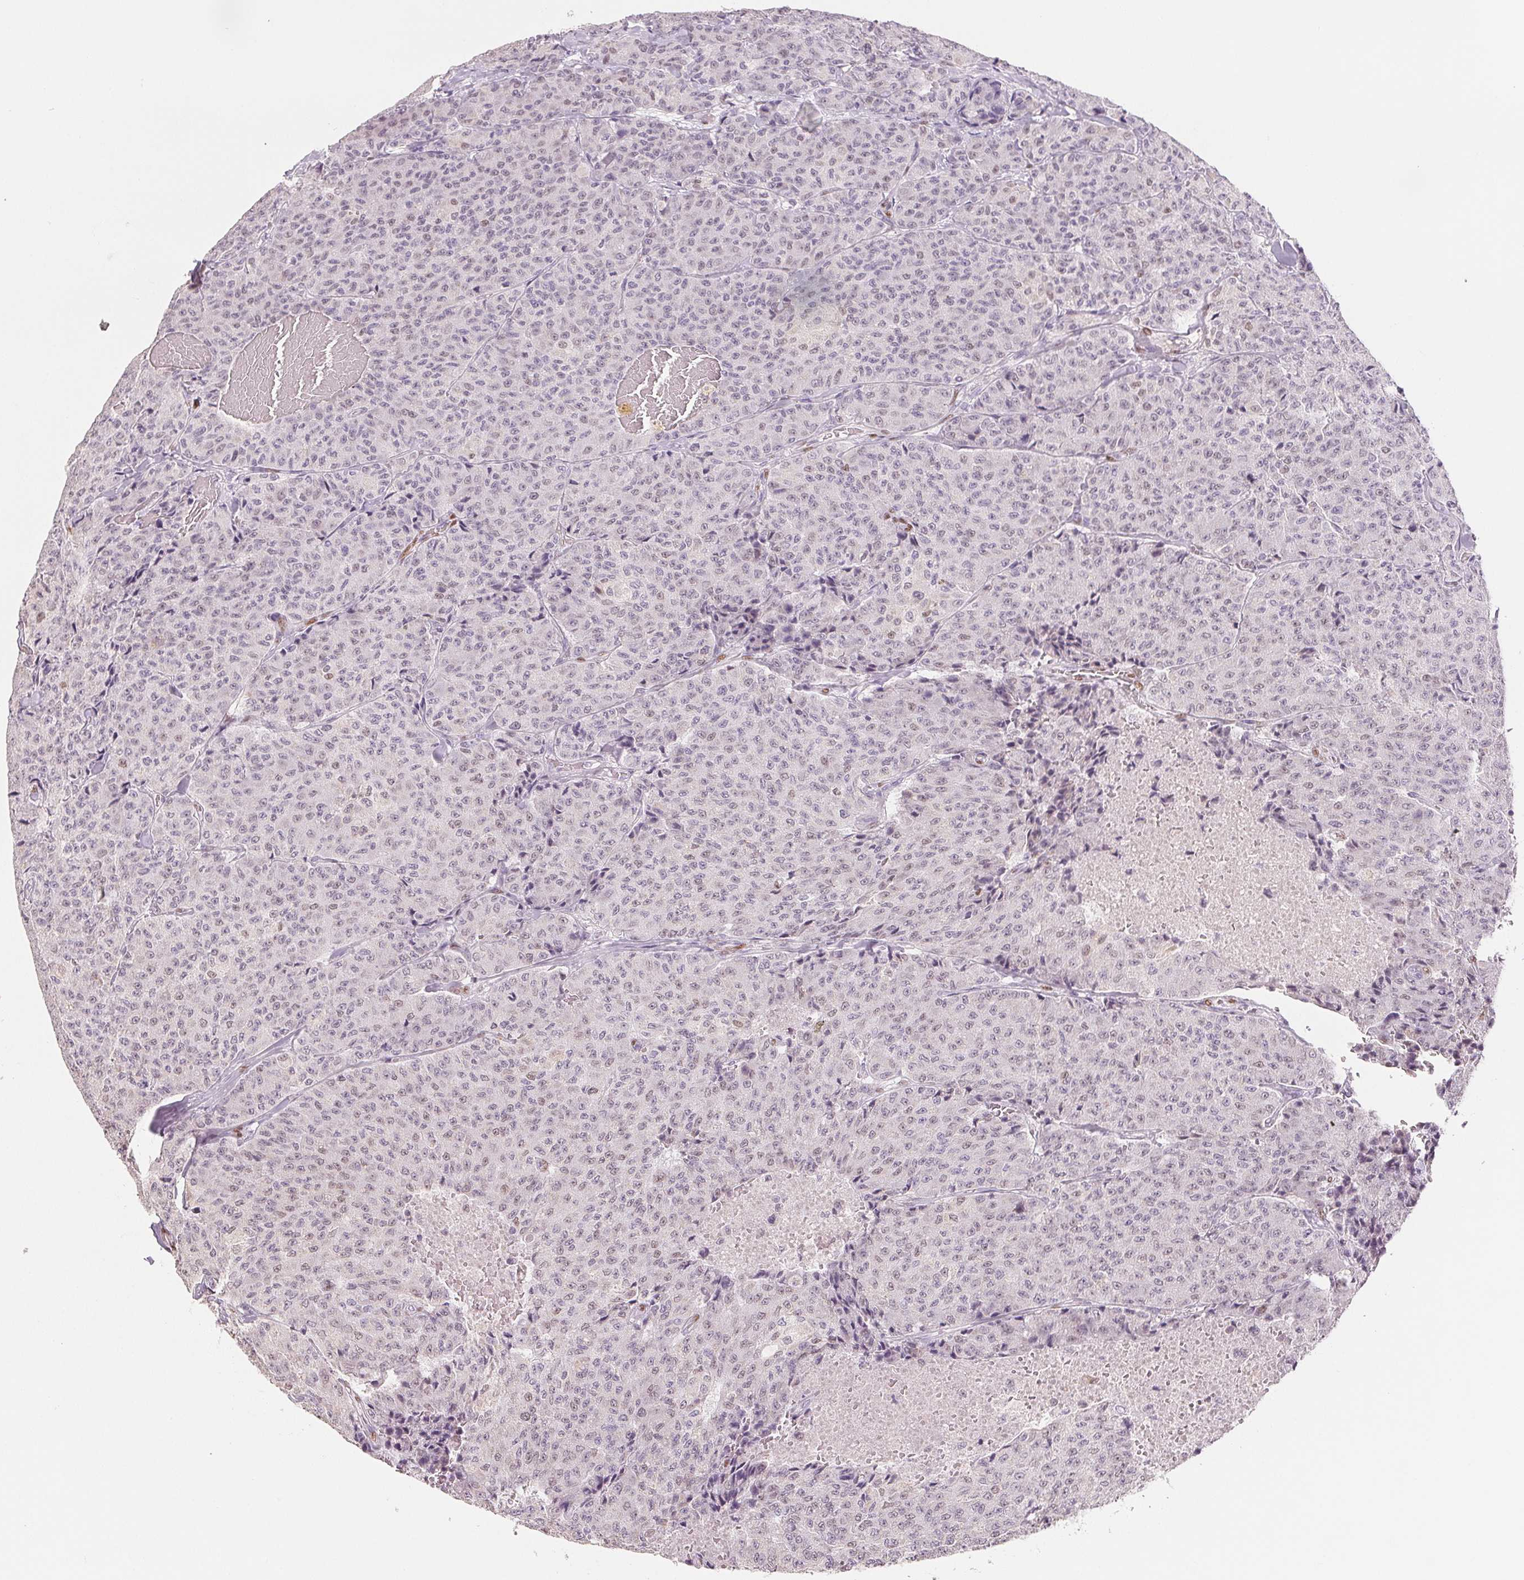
{"staining": {"intensity": "weak", "quantity": "25%-75%", "location": "nuclear"}, "tissue": "carcinoid", "cell_type": "Tumor cells", "image_type": "cancer", "snomed": [{"axis": "morphology", "description": "Carcinoid, malignant, NOS"}, {"axis": "topography", "description": "Lung"}], "caption": "High-power microscopy captured an immunohistochemistry (IHC) micrograph of malignant carcinoid, revealing weak nuclear expression in about 25%-75% of tumor cells. The protein of interest is stained brown, and the nuclei are stained in blue (DAB IHC with brightfield microscopy, high magnification).", "gene": "SMARCD3", "patient": {"sex": "male", "age": 71}}